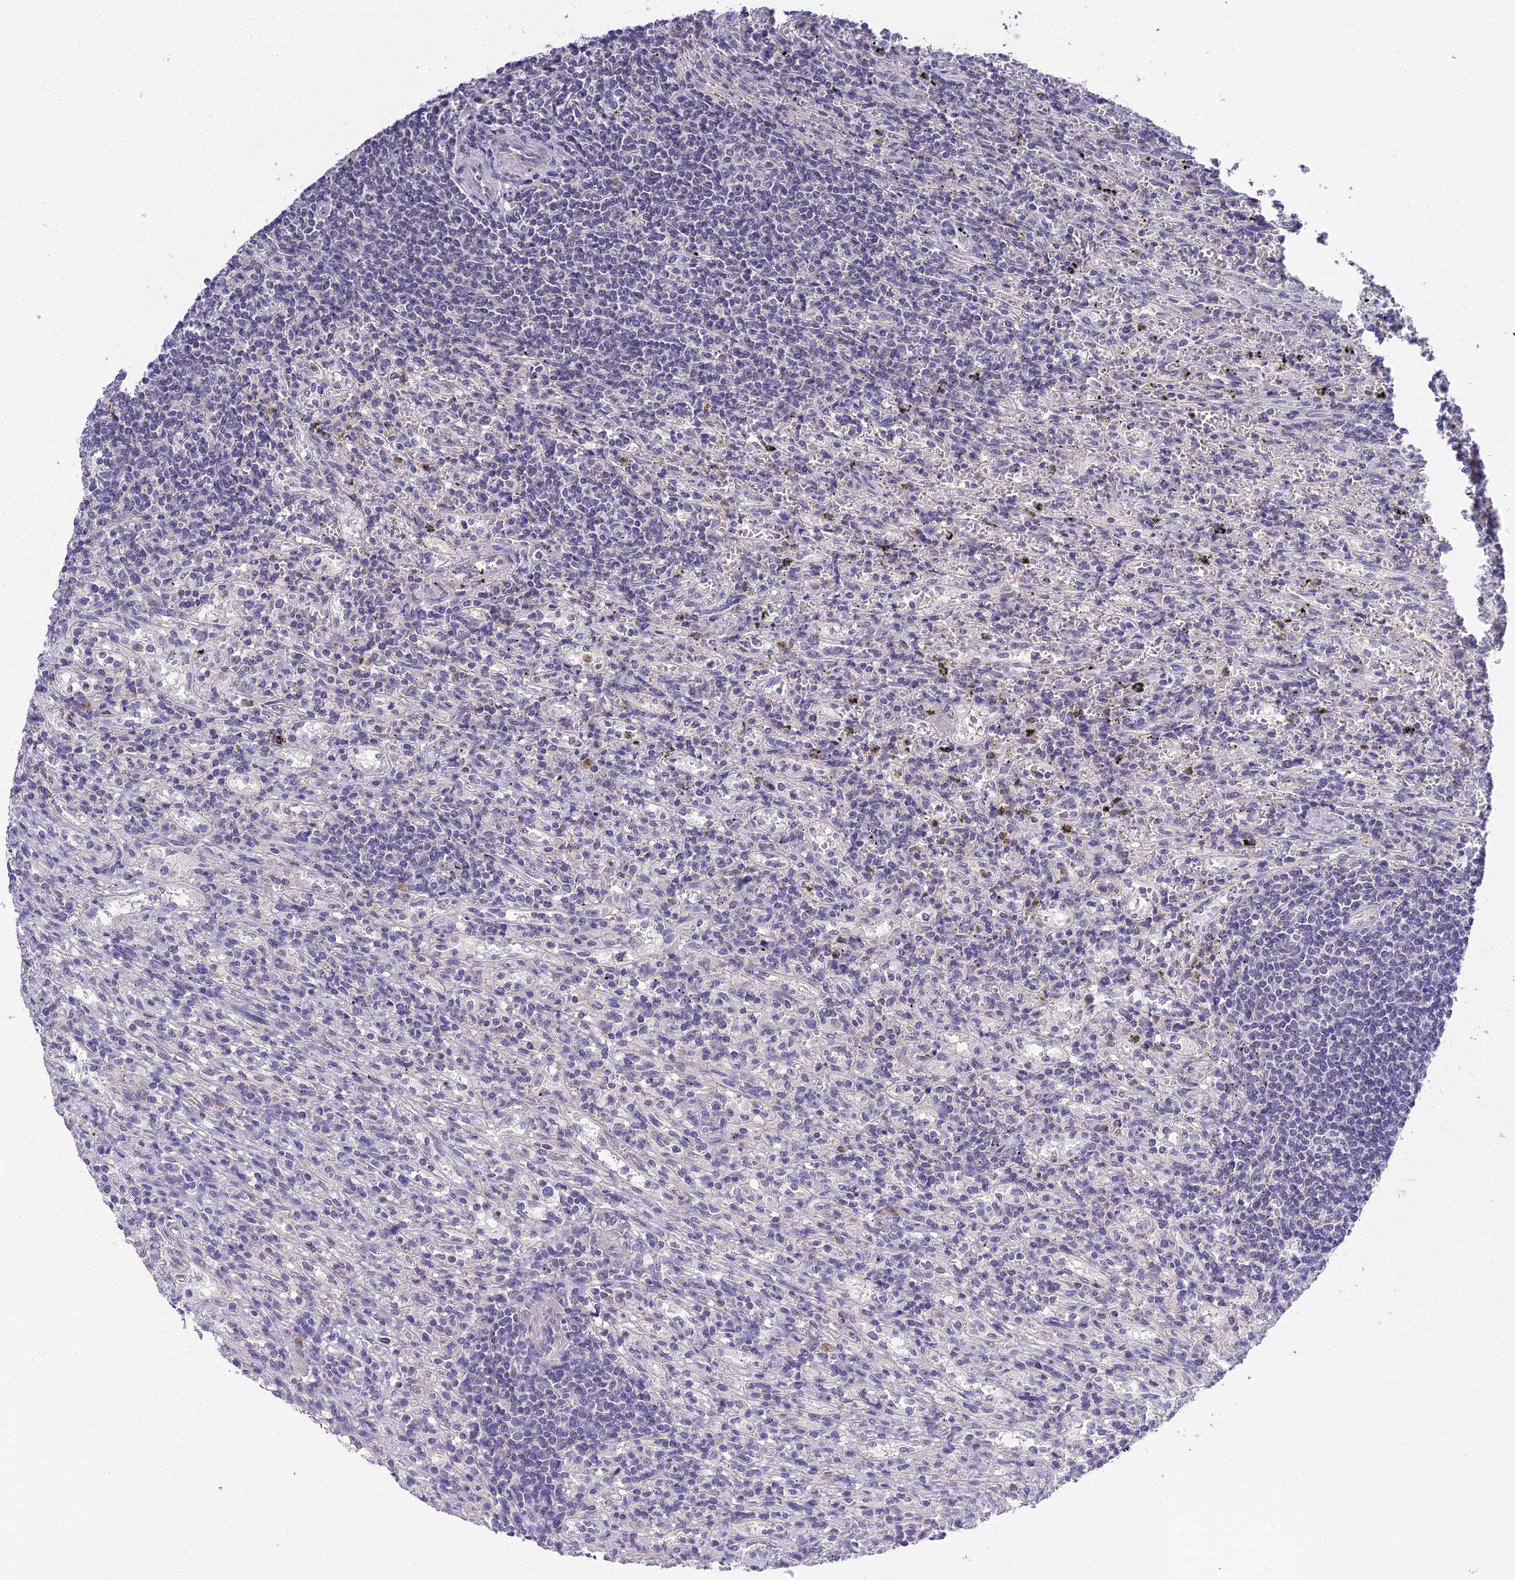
{"staining": {"intensity": "negative", "quantity": "none", "location": "none"}, "tissue": "lymphoma", "cell_type": "Tumor cells", "image_type": "cancer", "snomed": [{"axis": "morphology", "description": "Malignant lymphoma, non-Hodgkin's type, Low grade"}, {"axis": "topography", "description": "Spleen"}], "caption": "Immunohistochemistry of human low-grade malignant lymphoma, non-Hodgkin's type exhibits no positivity in tumor cells.", "gene": "HOXB1", "patient": {"sex": "male", "age": 76}}